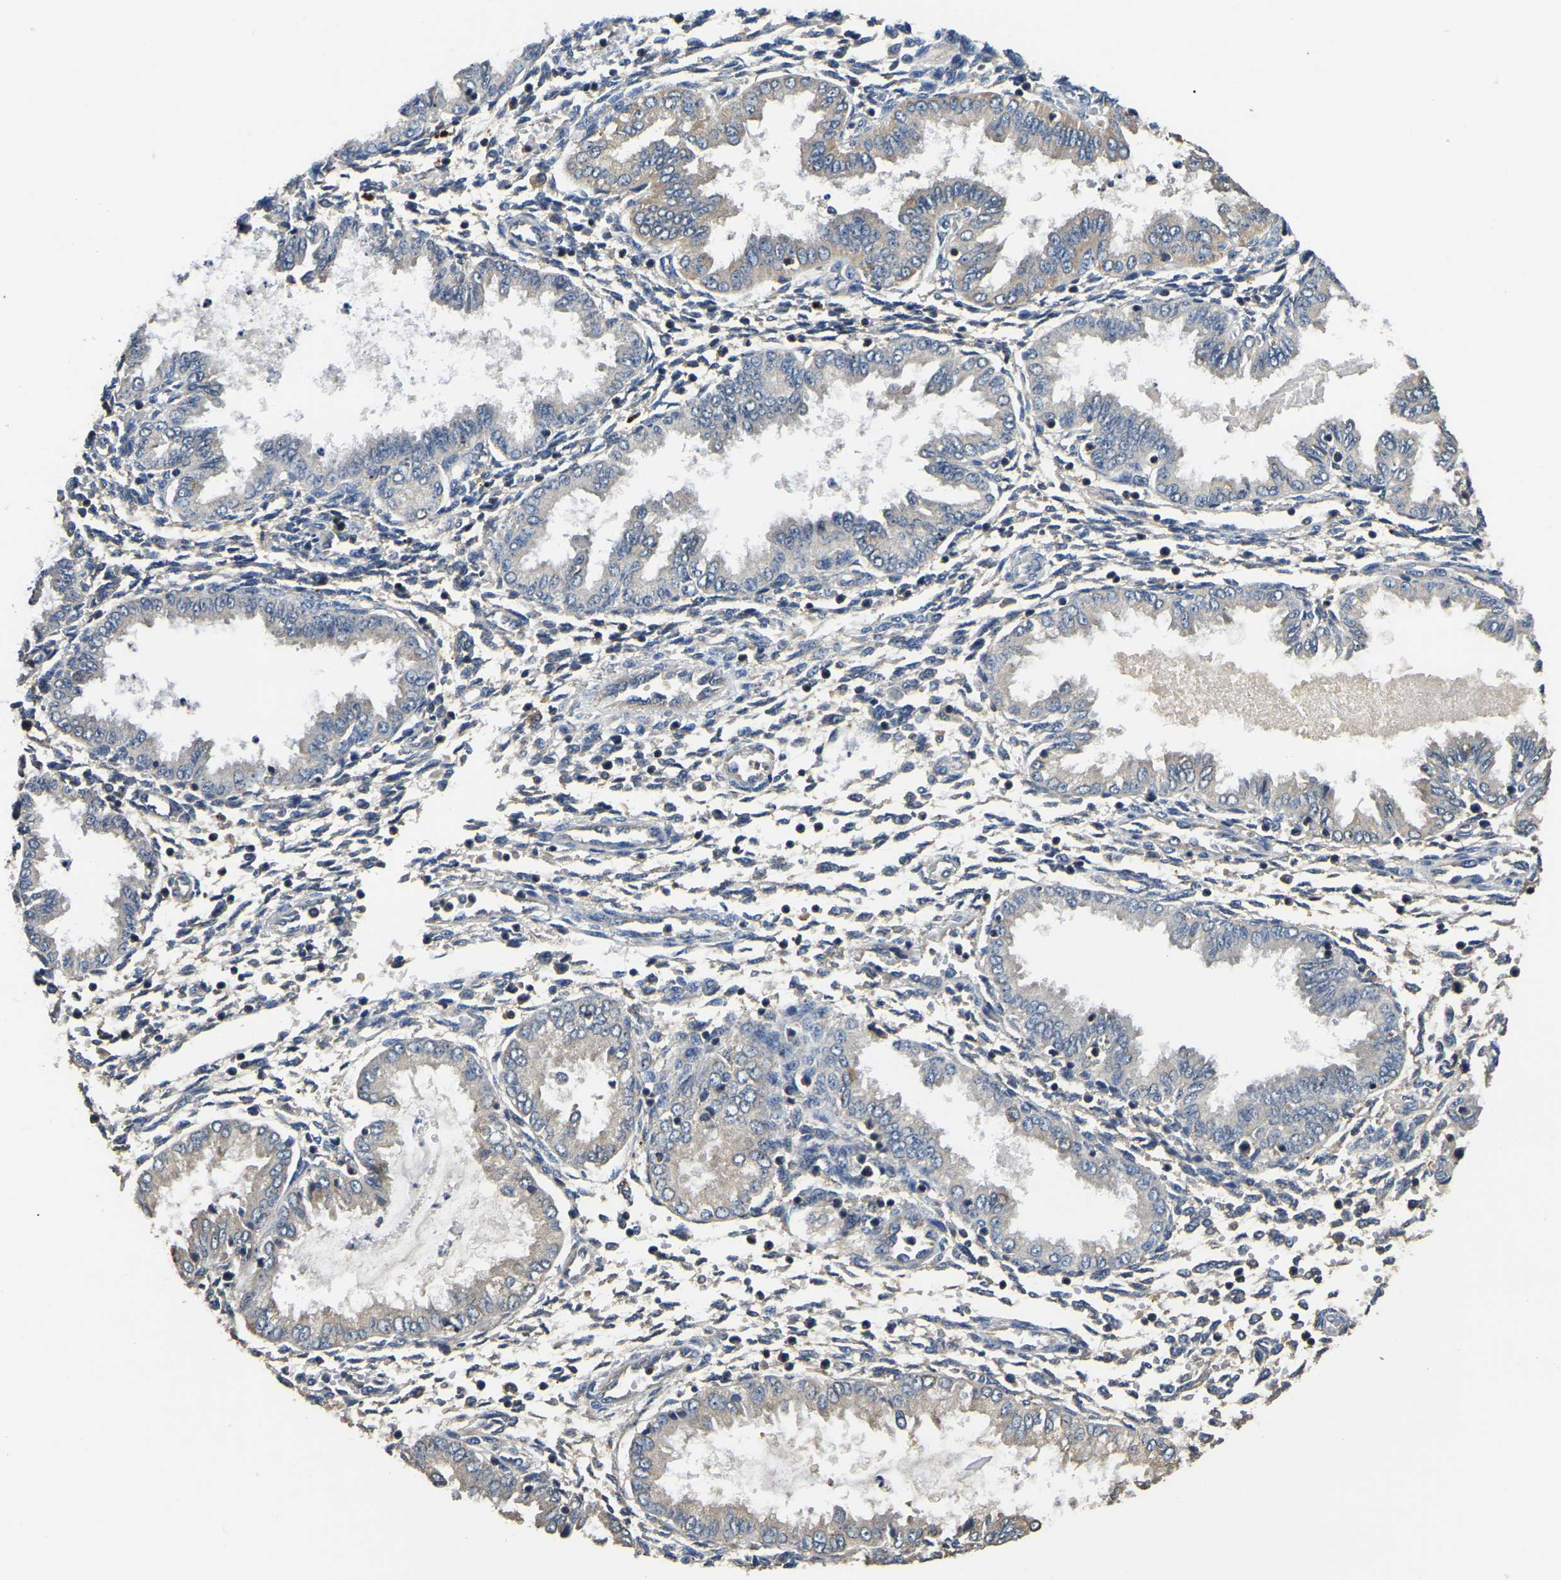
{"staining": {"intensity": "moderate", "quantity": "<25%", "location": "cytoplasmic/membranous"}, "tissue": "endometrium", "cell_type": "Cells in endometrial stroma", "image_type": "normal", "snomed": [{"axis": "morphology", "description": "Normal tissue, NOS"}, {"axis": "topography", "description": "Endometrium"}], "caption": "Immunohistochemical staining of benign endometrium reveals <25% levels of moderate cytoplasmic/membranous protein expression in about <25% of cells in endometrial stroma. Immunohistochemistry (ihc) stains the protein of interest in brown and the nuclei are stained blue.", "gene": "SMPD2", "patient": {"sex": "female", "age": 33}}